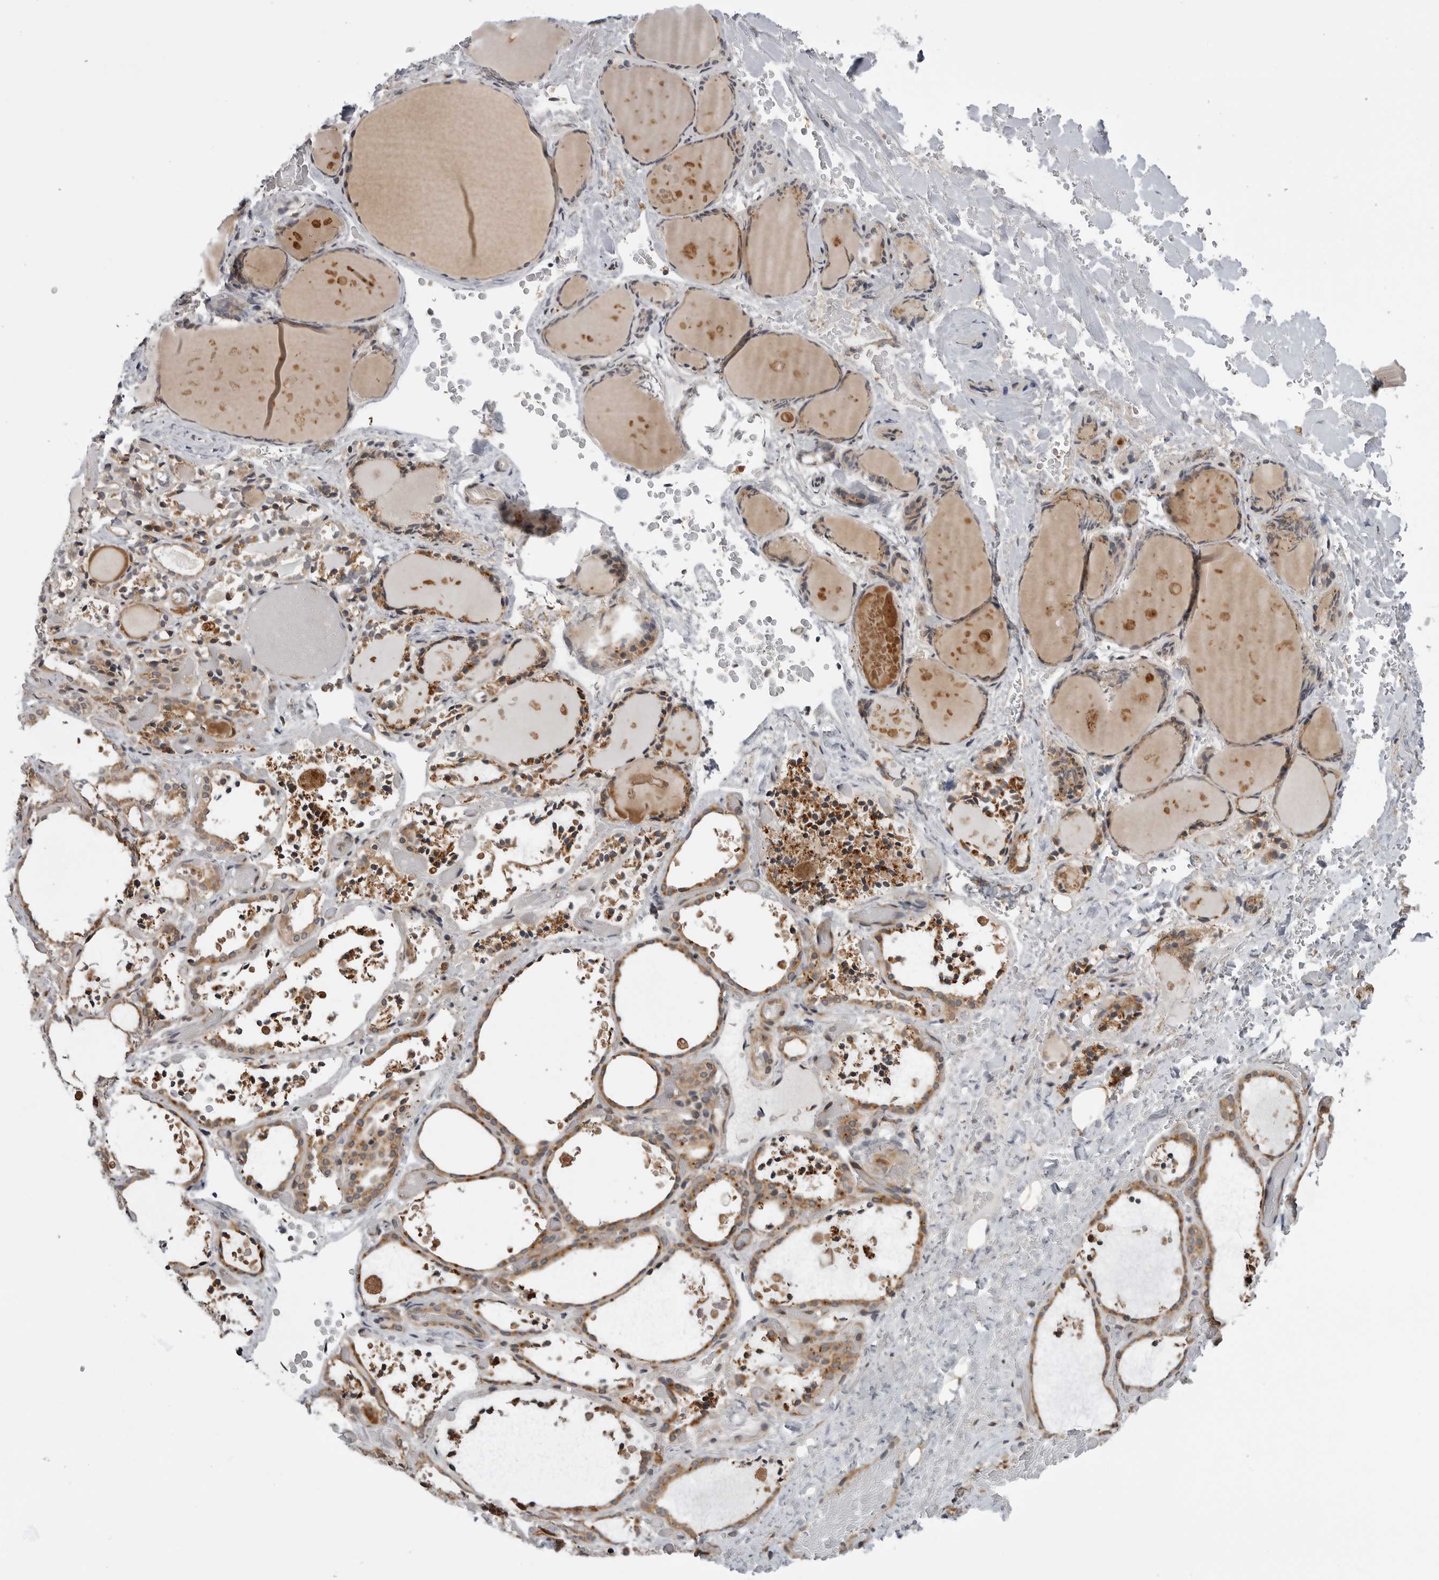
{"staining": {"intensity": "strong", "quantity": ">75%", "location": "cytoplasmic/membranous"}, "tissue": "thyroid gland", "cell_type": "Glandular cells", "image_type": "normal", "snomed": [{"axis": "morphology", "description": "Normal tissue, NOS"}, {"axis": "topography", "description": "Thyroid gland"}], "caption": "This histopathology image demonstrates unremarkable thyroid gland stained with immunohistochemistry to label a protein in brown. The cytoplasmic/membranous of glandular cells show strong positivity for the protein. Nuclei are counter-stained blue.", "gene": "LRRC45", "patient": {"sex": "female", "age": 44}}